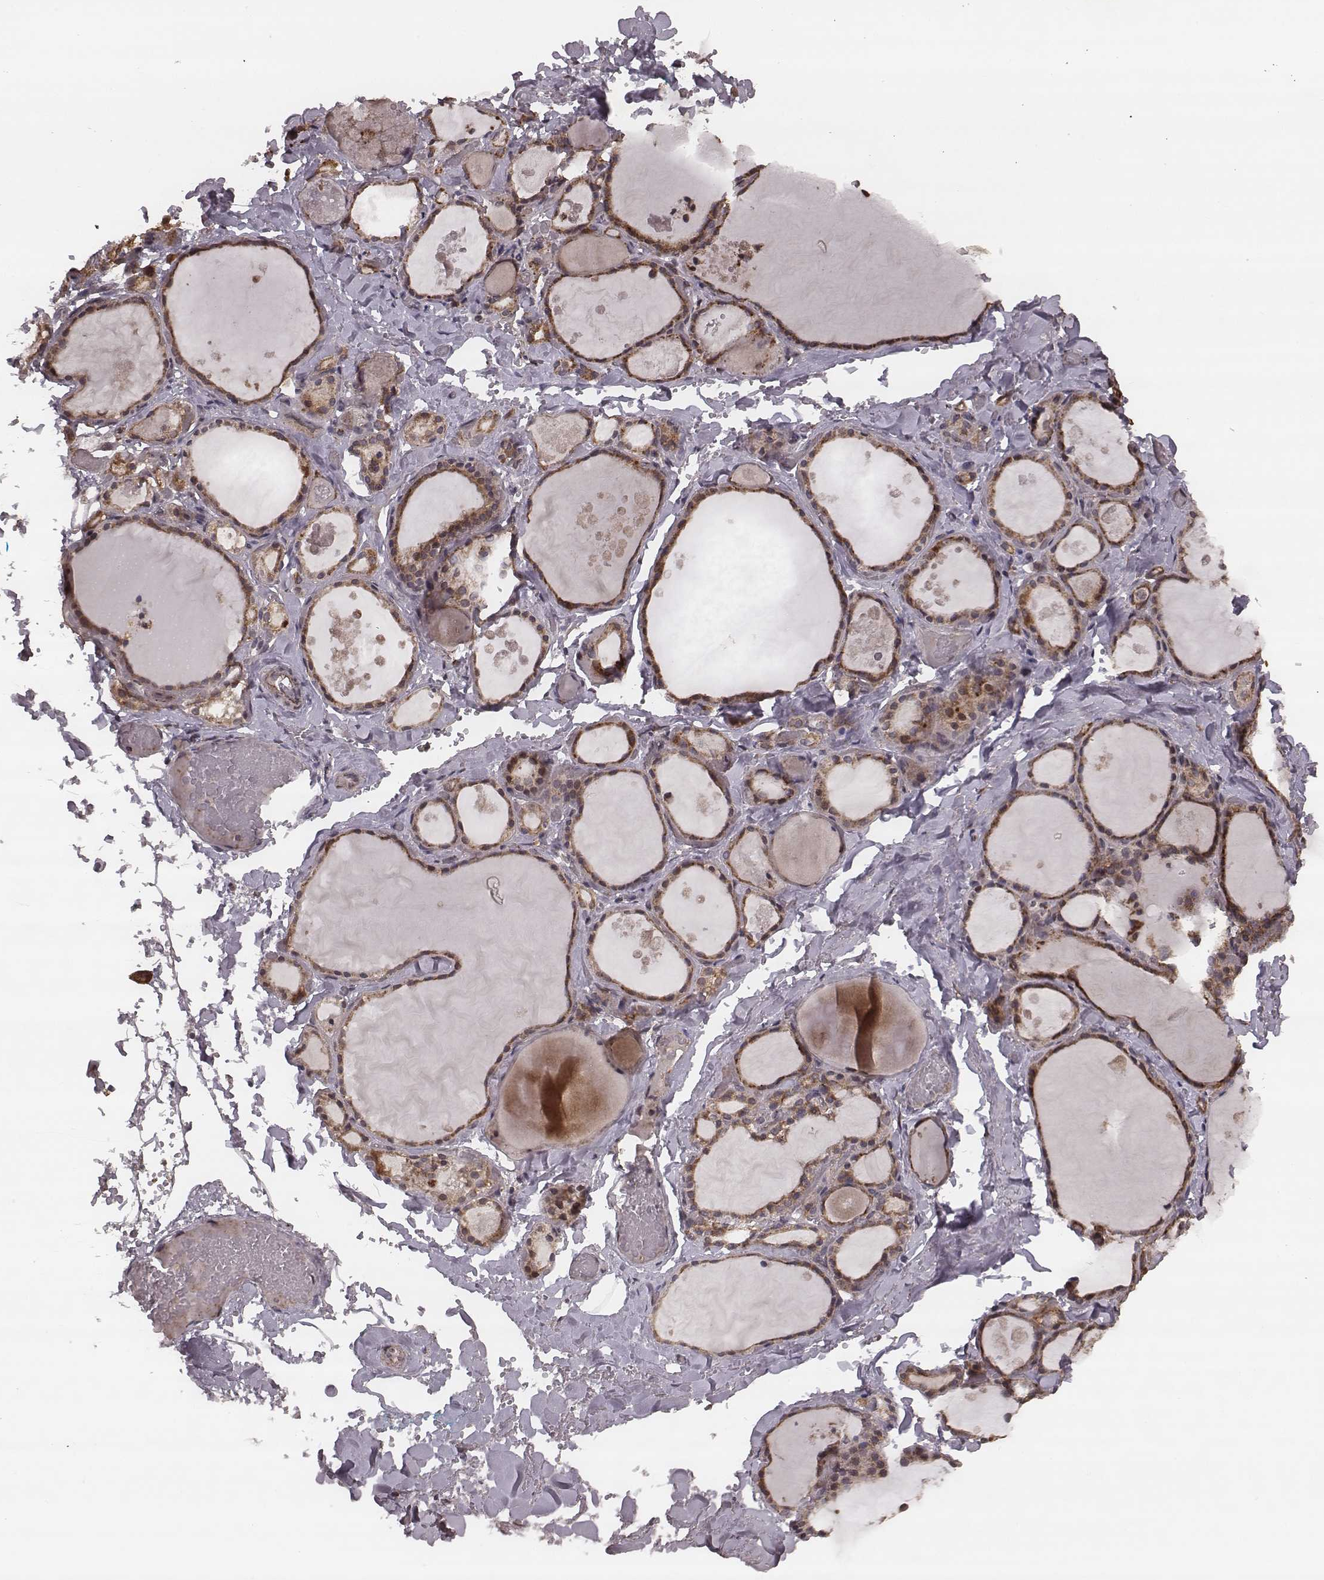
{"staining": {"intensity": "moderate", "quantity": ">75%", "location": "cytoplasmic/membranous"}, "tissue": "thyroid gland", "cell_type": "Glandular cells", "image_type": "normal", "snomed": [{"axis": "morphology", "description": "Normal tissue, NOS"}, {"axis": "topography", "description": "Thyroid gland"}], "caption": "Benign thyroid gland was stained to show a protein in brown. There is medium levels of moderate cytoplasmic/membranous staining in approximately >75% of glandular cells. (DAB (3,3'-diaminobenzidine) IHC, brown staining for protein, blue staining for nuclei).", "gene": "ZDHHC21", "patient": {"sex": "male", "age": 56}}